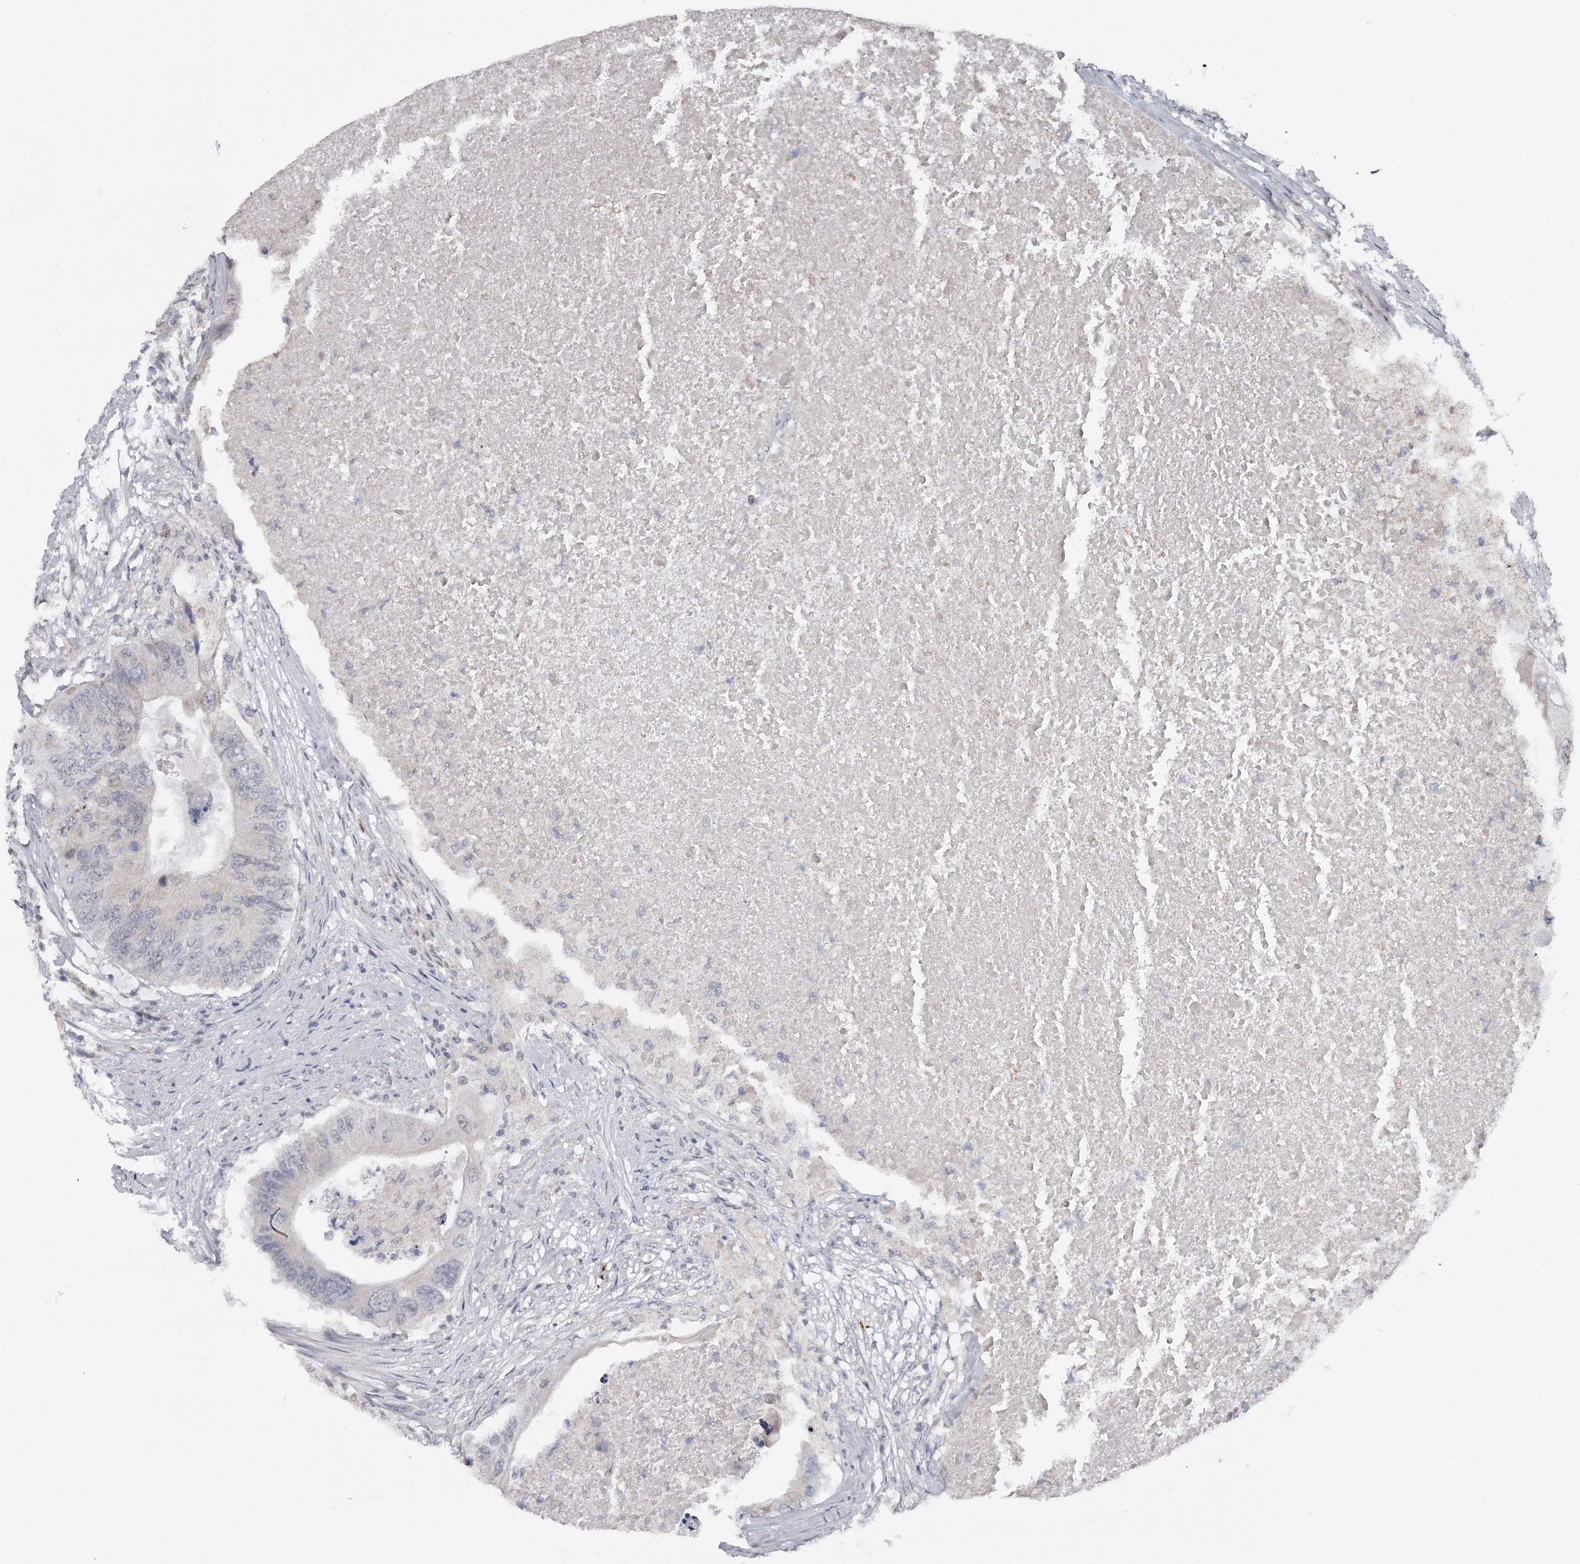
{"staining": {"intensity": "negative", "quantity": "none", "location": "none"}, "tissue": "colorectal cancer", "cell_type": "Tumor cells", "image_type": "cancer", "snomed": [{"axis": "morphology", "description": "Adenocarcinoma, NOS"}, {"axis": "topography", "description": "Colon"}], "caption": "A high-resolution micrograph shows immunohistochemistry (IHC) staining of colorectal cancer (adenocarcinoma), which reveals no significant expression in tumor cells. The staining is performed using DAB (3,3'-diaminobenzidine) brown chromogen with nuclei counter-stained in using hematoxylin.", "gene": "GTSF1", "patient": {"sex": "male", "age": 71}}